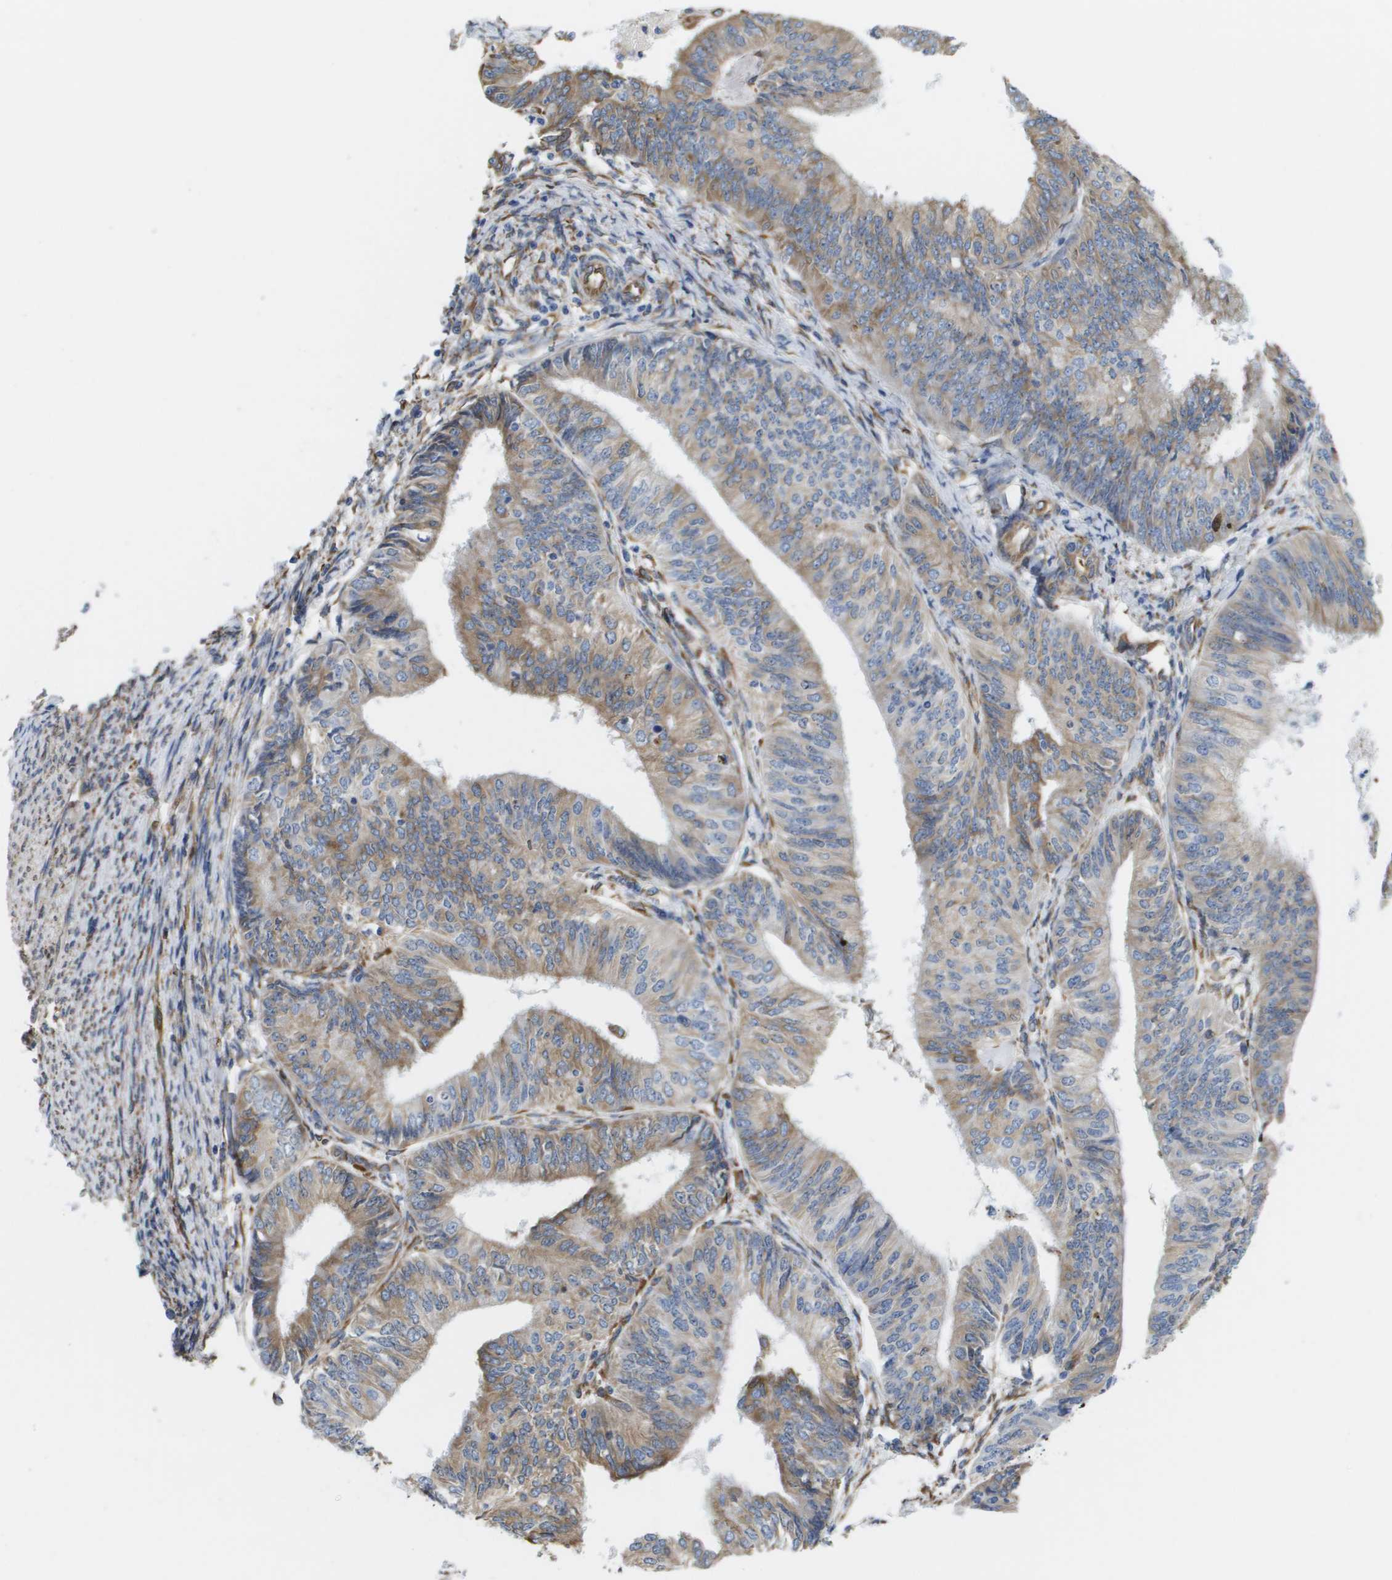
{"staining": {"intensity": "moderate", "quantity": "25%-75%", "location": "cytoplasmic/membranous"}, "tissue": "endometrial cancer", "cell_type": "Tumor cells", "image_type": "cancer", "snomed": [{"axis": "morphology", "description": "Adenocarcinoma, NOS"}, {"axis": "topography", "description": "Endometrium"}], "caption": "Protein expression analysis of endometrial cancer shows moderate cytoplasmic/membranous expression in about 25%-75% of tumor cells.", "gene": "ST3GAL2", "patient": {"sex": "female", "age": 58}}